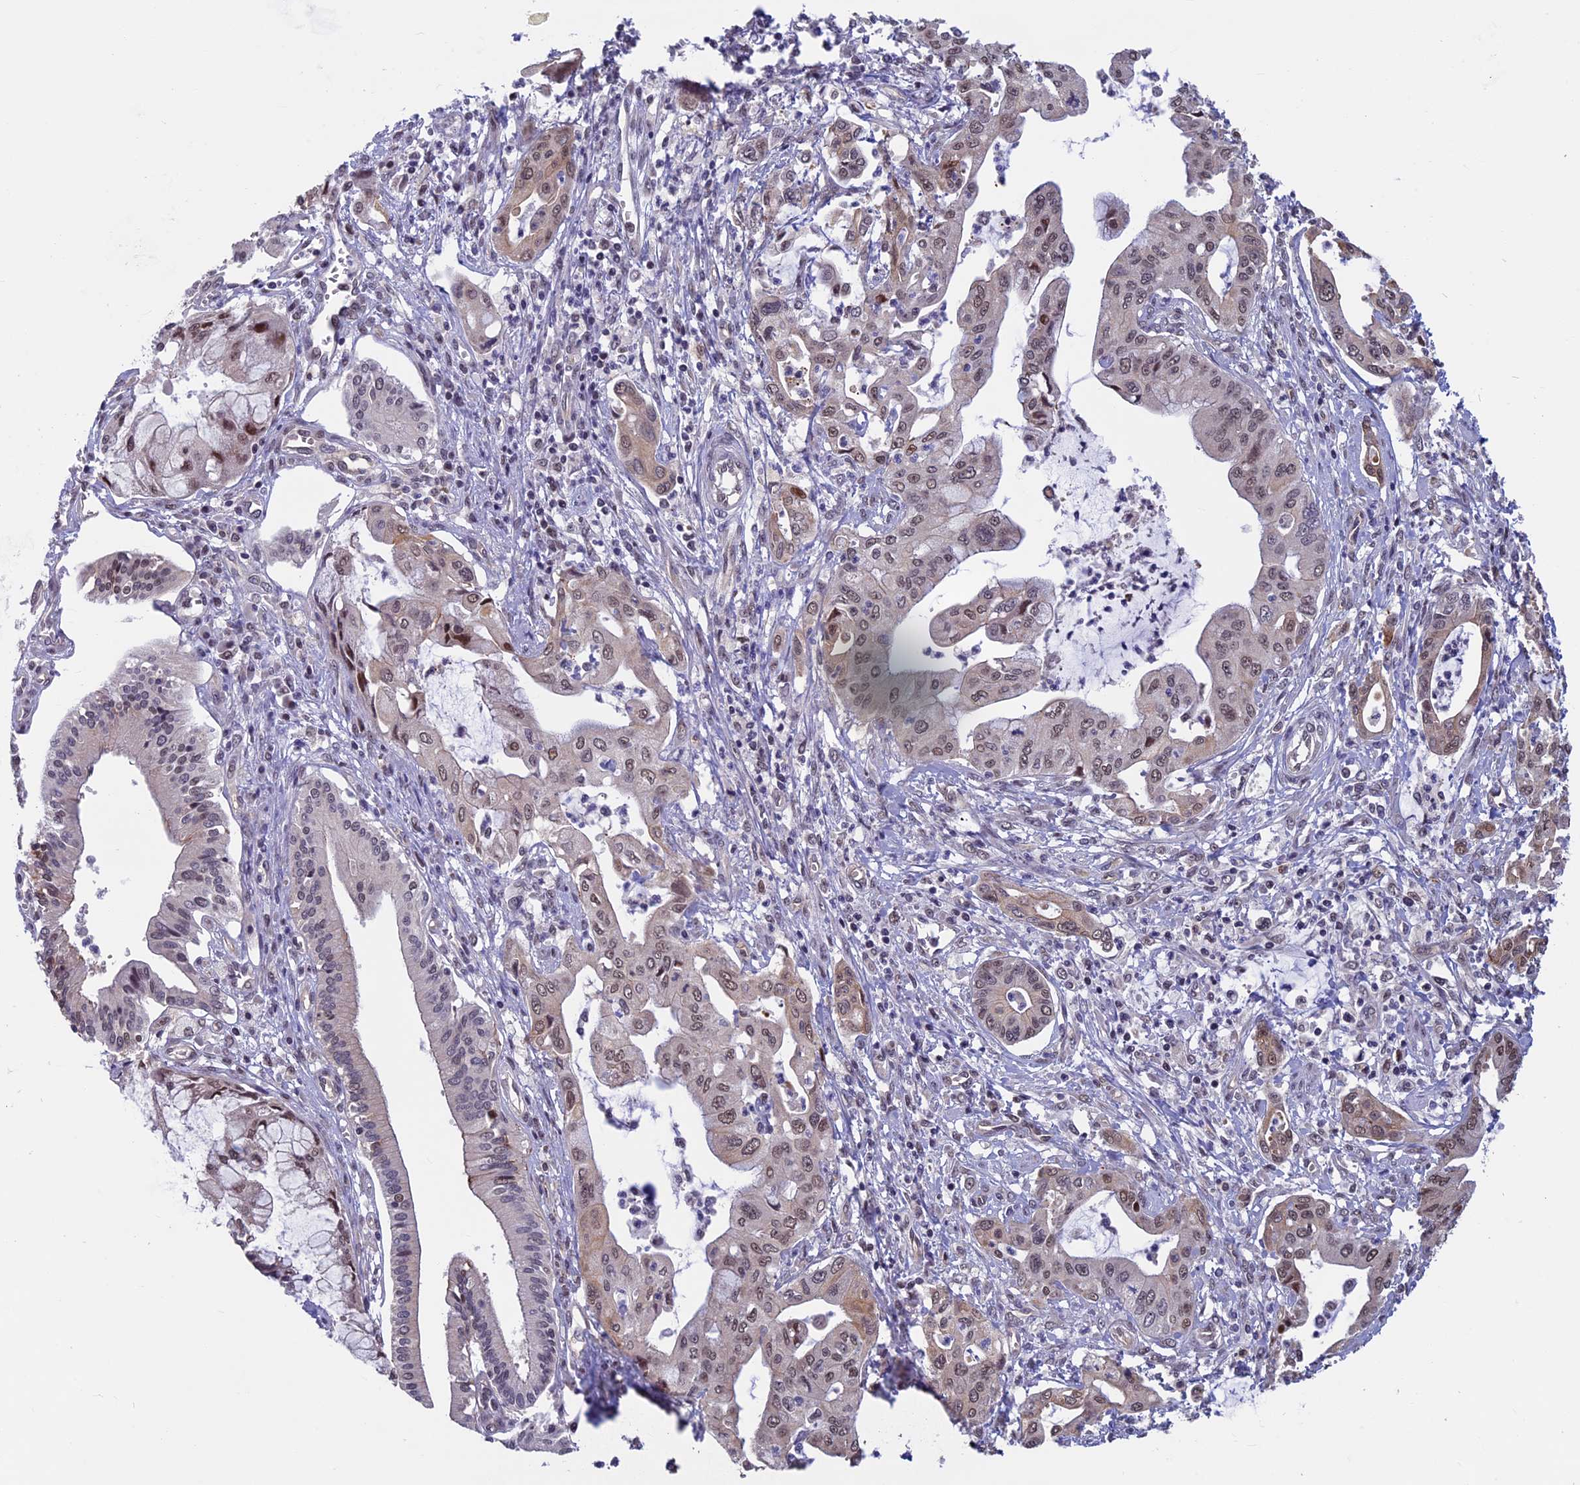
{"staining": {"intensity": "weak", "quantity": ">75%", "location": "nuclear"}, "tissue": "pancreatic cancer", "cell_type": "Tumor cells", "image_type": "cancer", "snomed": [{"axis": "morphology", "description": "Adenocarcinoma, NOS"}, {"axis": "topography", "description": "Pancreas"}], "caption": "Tumor cells exhibit weak nuclear expression in approximately >75% of cells in pancreatic adenocarcinoma.", "gene": "SPIRE1", "patient": {"sex": "male", "age": 46}}